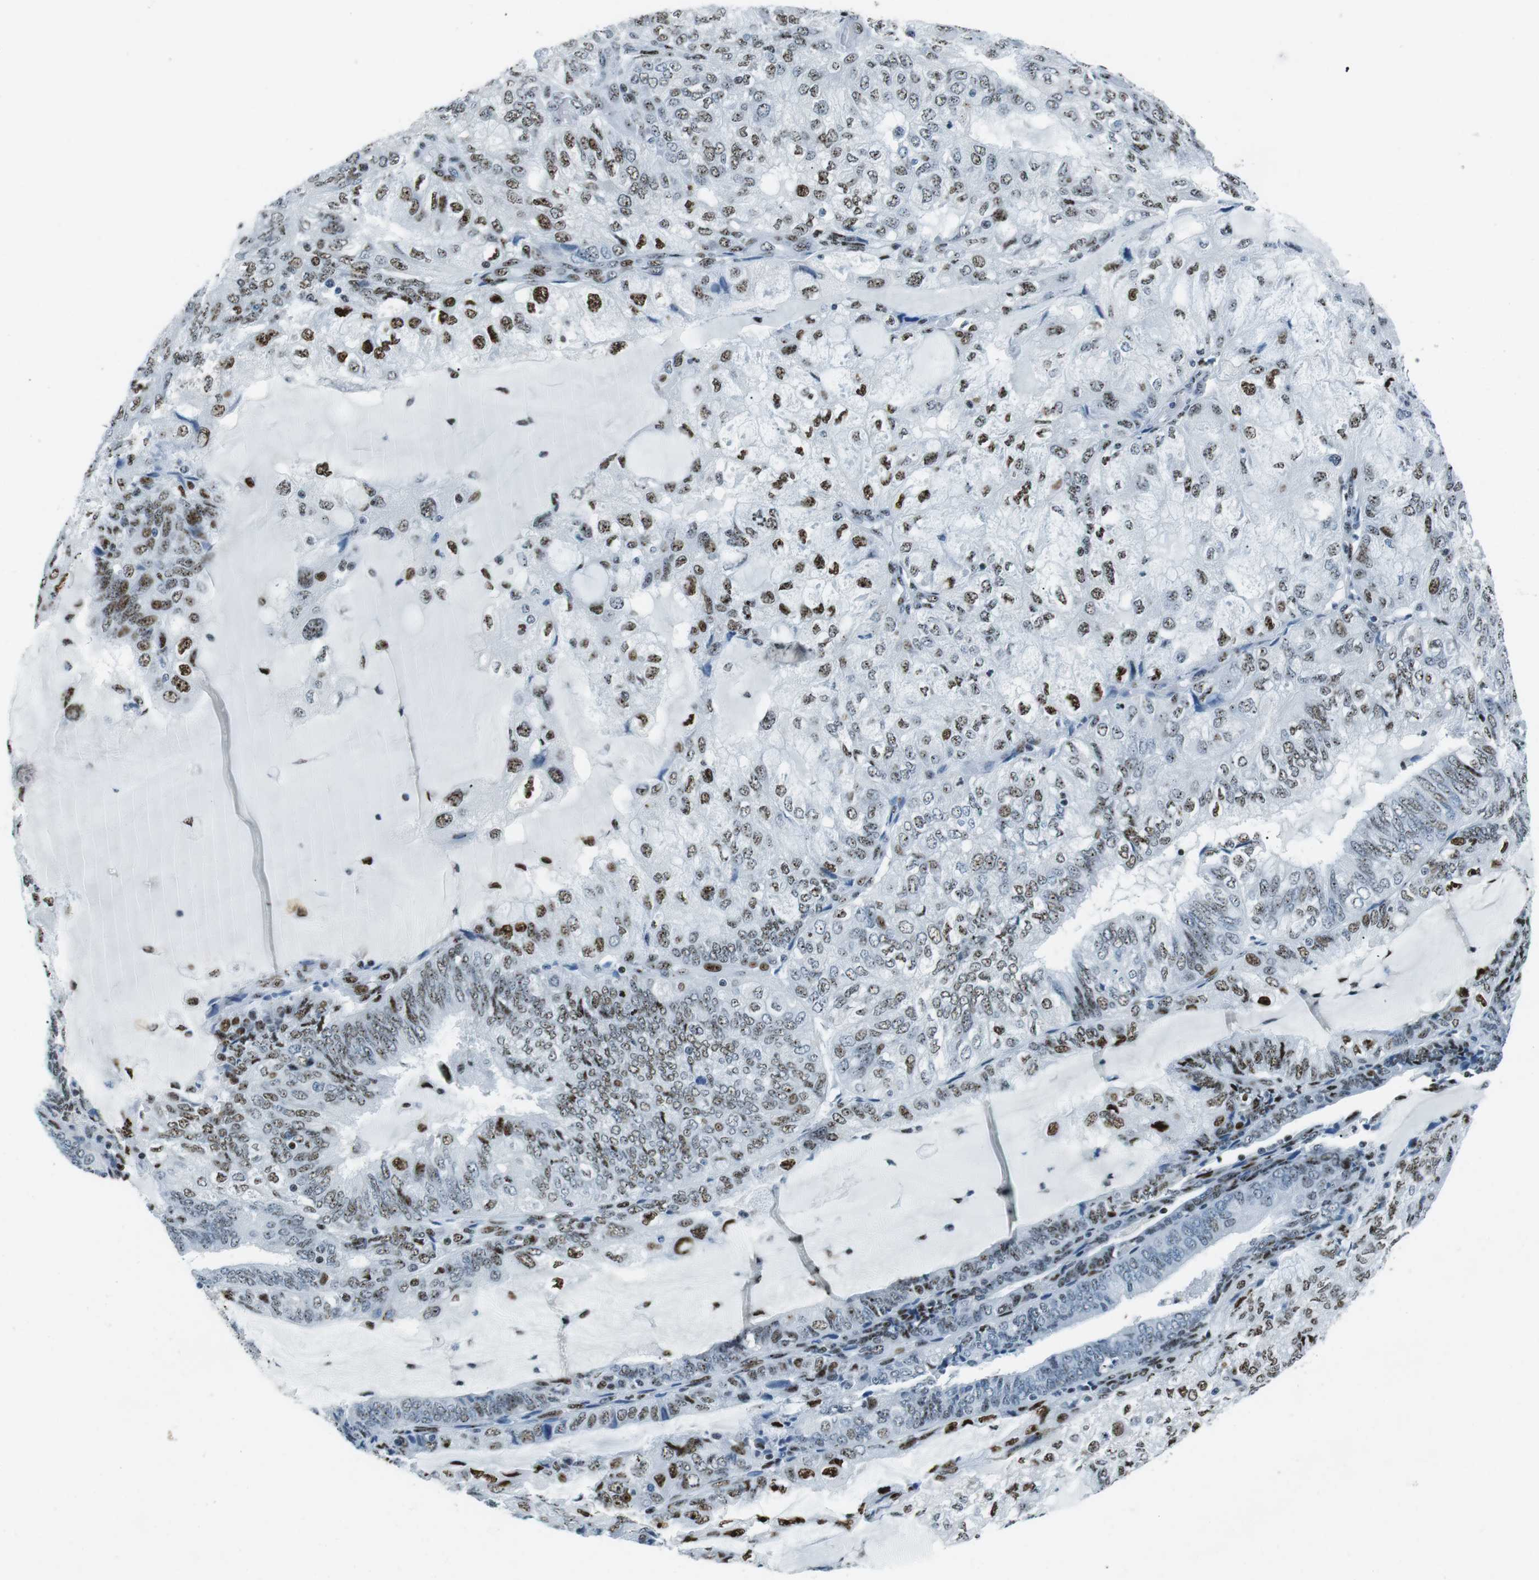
{"staining": {"intensity": "moderate", "quantity": ">75%", "location": "nuclear"}, "tissue": "endometrial cancer", "cell_type": "Tumor cells", "image_type": "cancer", "snomed": [{"axis": "morphology", "description": "Adenocarcinoma, NOS"}, {"axis": "topography", "description": "Endometrium"}], "caption": "Immunohistochemistry histopathology image of adenocarcinoma (endometrial) stained for a protein (brown), which shows medium levels of moderate nuclear positivity in approximately >75% of tumor cells.", "gene": "PML", "patient": {"sex": "female", "age": 81}}